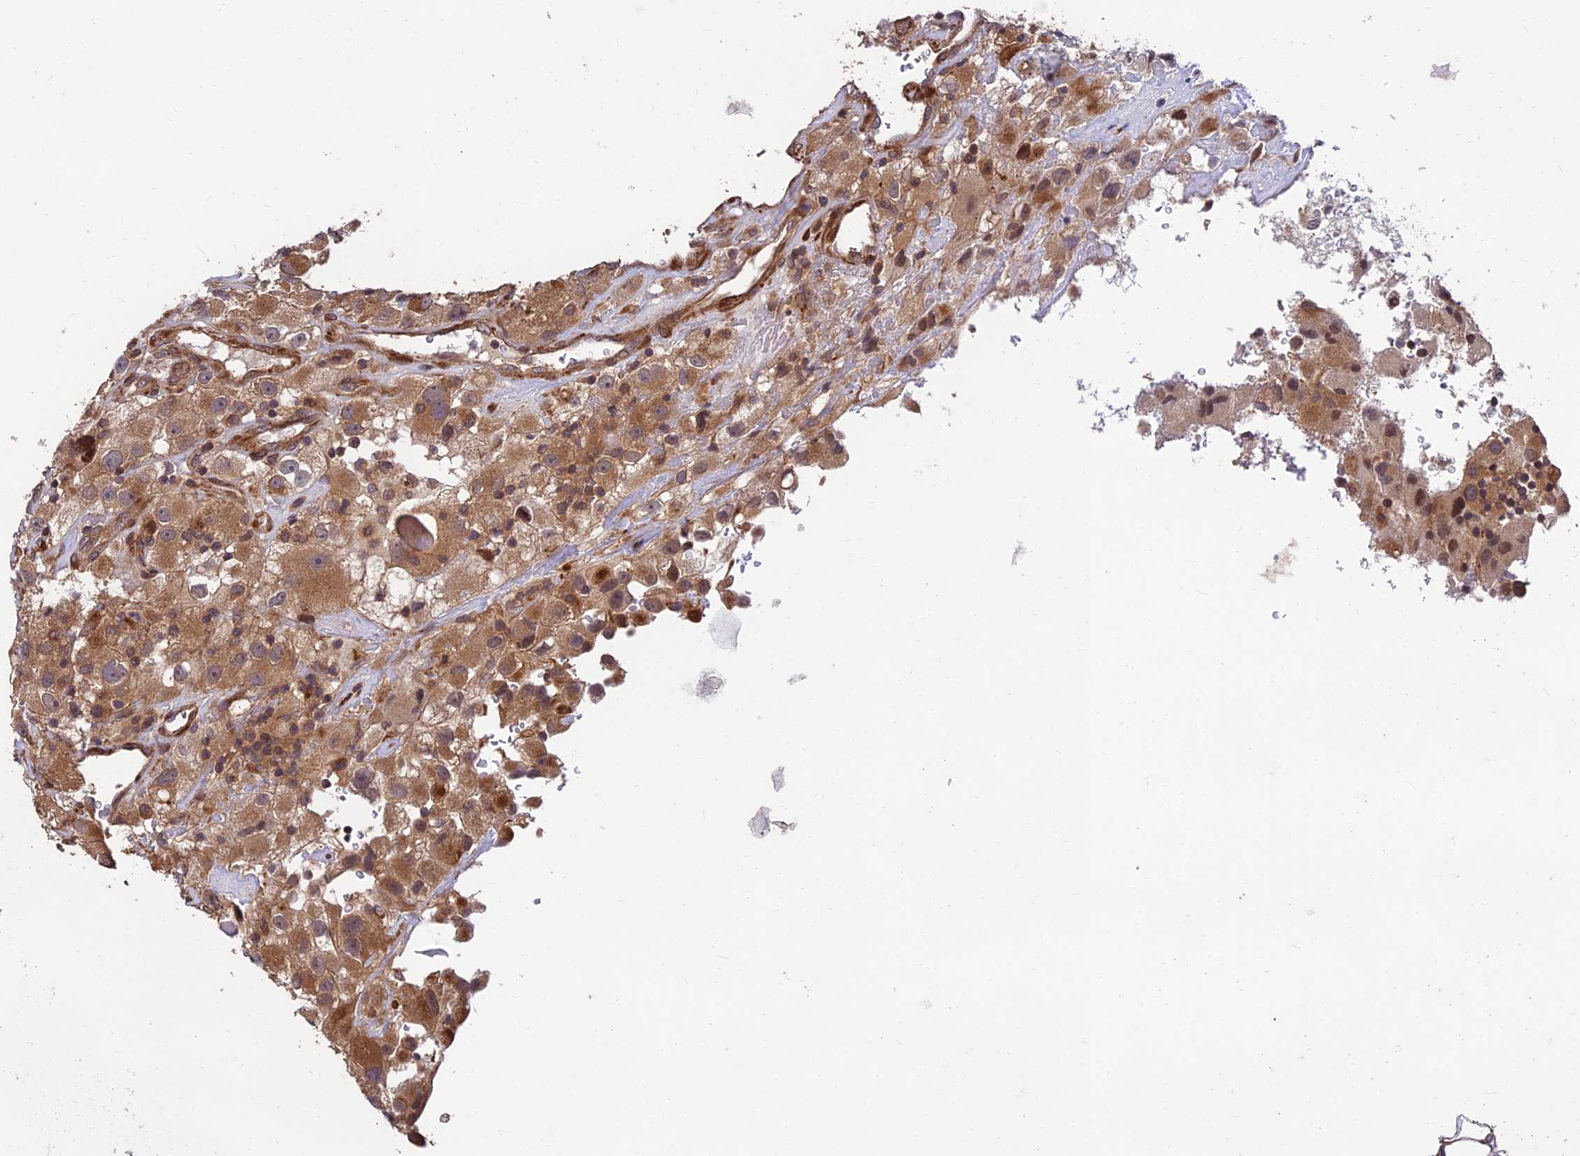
{"staining": {"intensity": "moderate", "quantity": "25%-75%", "location": "cytoplasmic/membranous"}, "tissue": "renal cancer", "cell_type": "Tumor cells", "image_type": "cancer", "snomed": [{"axis": "morphology", "description": "Adenocarcinoma, NOS"}, {"axis": "topography", "description": "Kidney"}], "caption": "The image displays immunohistochemical staining of adenocarcinoma (renal). There is moderate cytoplasmic/membranous staining is identified in about 25%-75% of tumor cells. (DAB = brown stain, brightfield microscopy at high magnification).", "gene": "MKKS", "patient": {"sex": "female", "age": 52}}